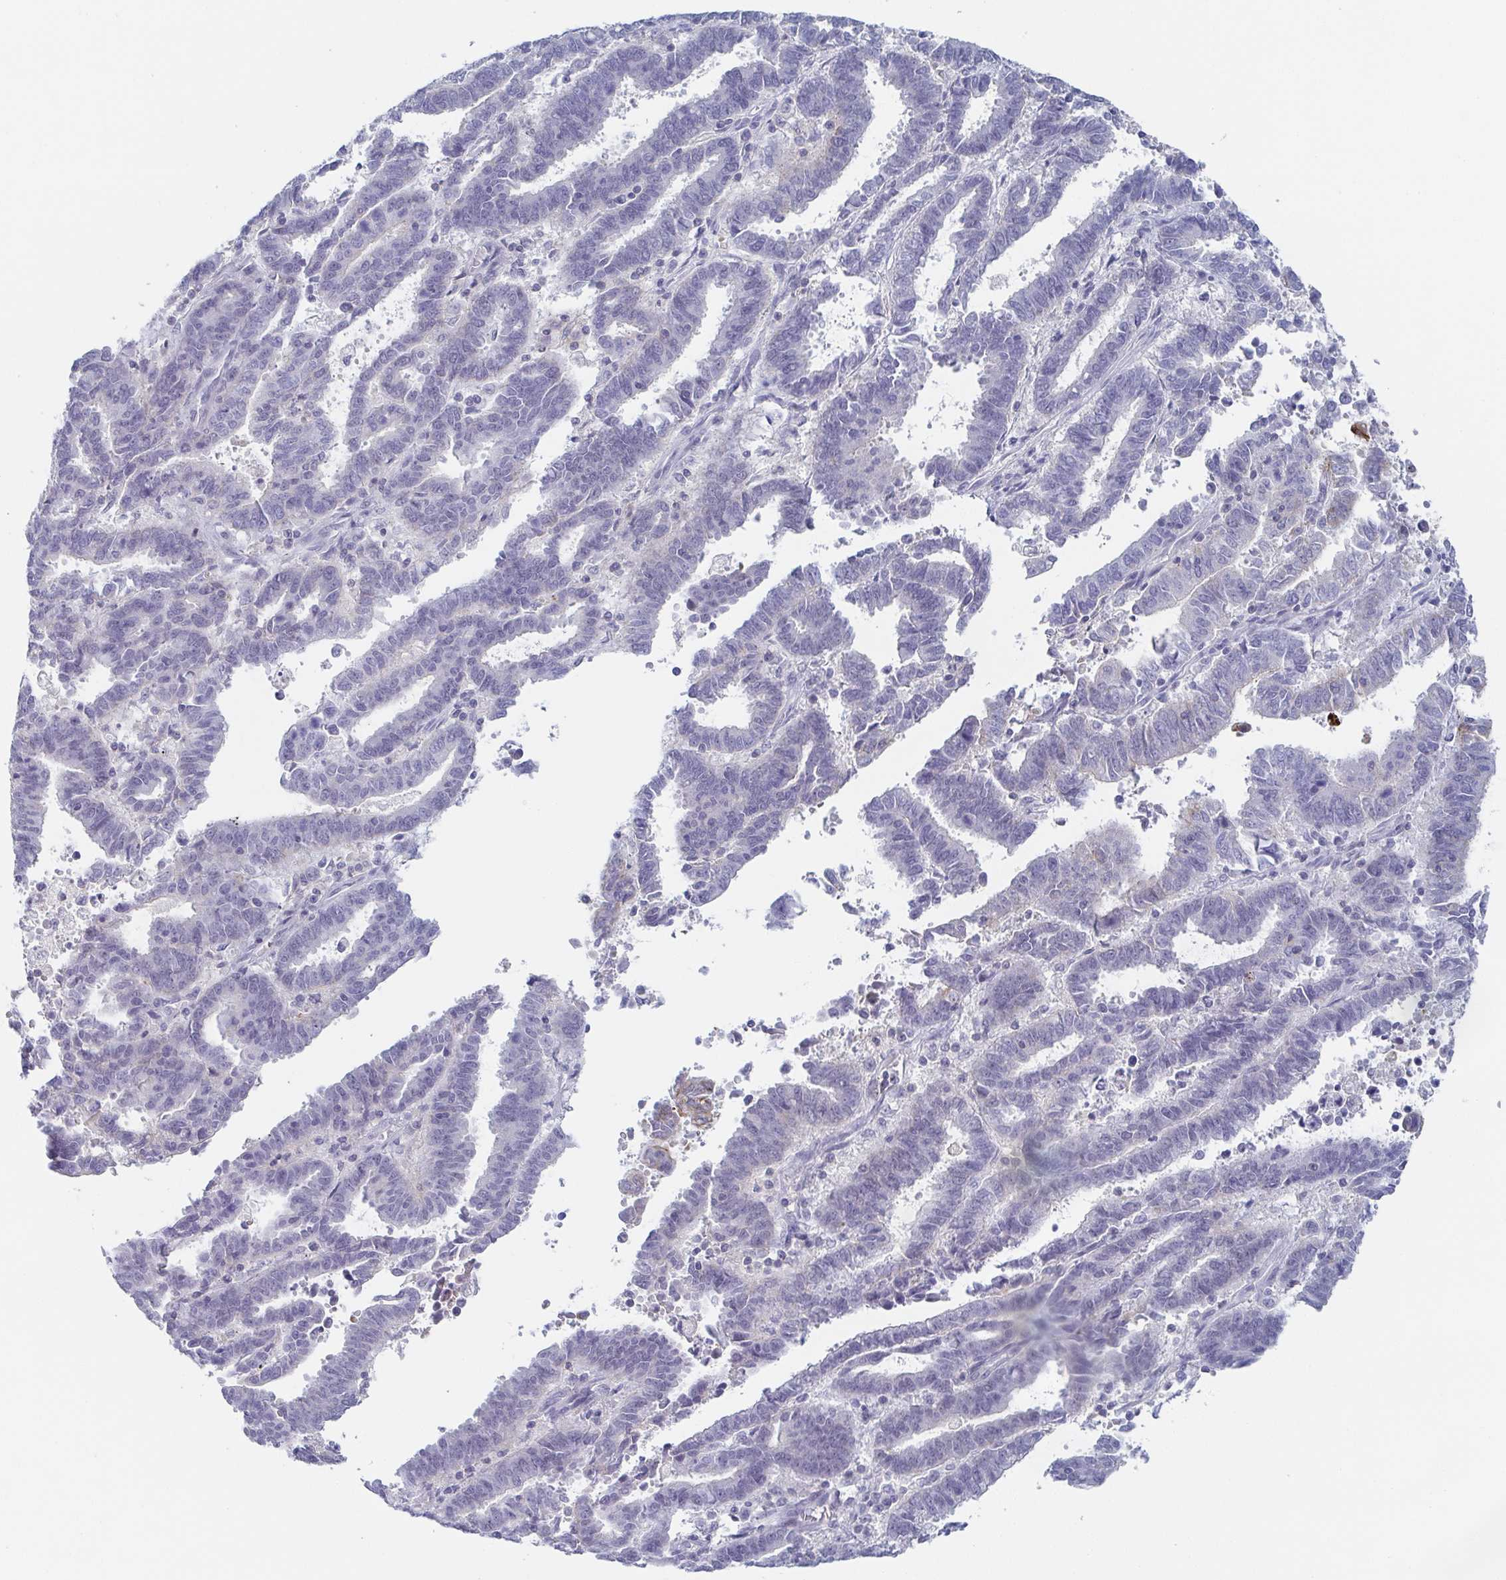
{"staining": {"intensity": "negative", "quantity": "none", "location": "none"}, "tissue": "endometrial cancer", "cell_type": "Tumor cells", "image_type": "cancer", "snomed": [{"axis": "morphology", "description": "Adenocarcinoma, NOS"}, {"axis": "topography", "description": "Uterus"}], "caption": "The micrograph shows no staining of tumor cells in endometrial cancer.", "gene": "RHOV", "patient": {"sex": "female", "age": 83}}